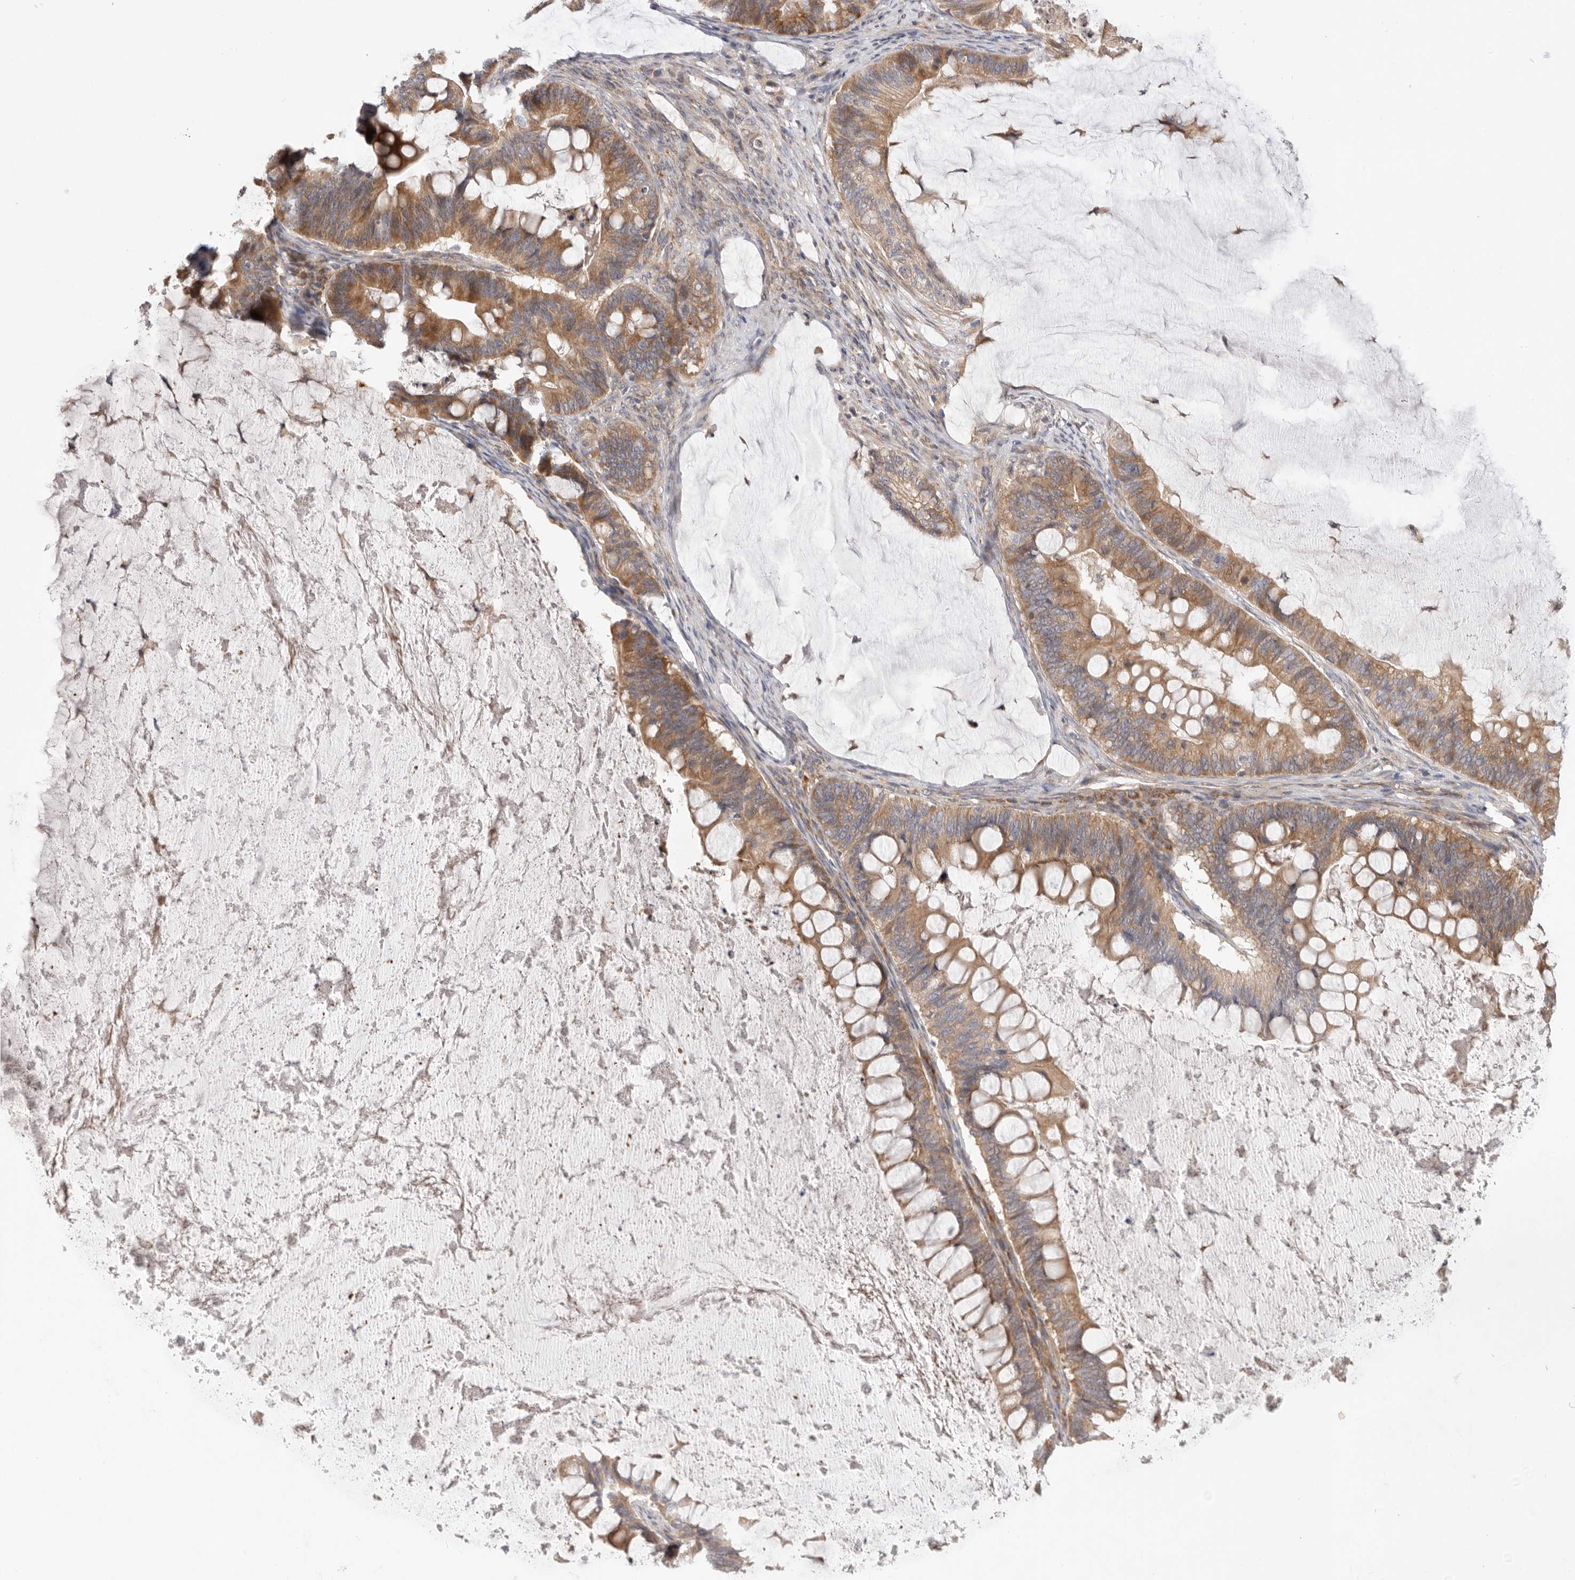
{"staining": {"intensity": "moderate", "quantity": ">75%", "location": "cytoplasmic/membranous"}, "tissue": "ovarian cancer", "cell_type": "Tumor cells", "image_type": "cancer", "snomed": [{"axis": "morphology", "description": "Cystadenocarcinoma, mucinous, NOS"}, {"axis": "topography", "description": "Ovary"}], "caption": "This is a photomicrograph of immunohistochemistry (IHC) staining of mucinous cystadenocarcinoma (ovarian), which shows moderate staining in the cytoplasmic/membranous of tumor cells.", "gene": "MTFR1L", "patient": {"sex": "female", "age": 61}}